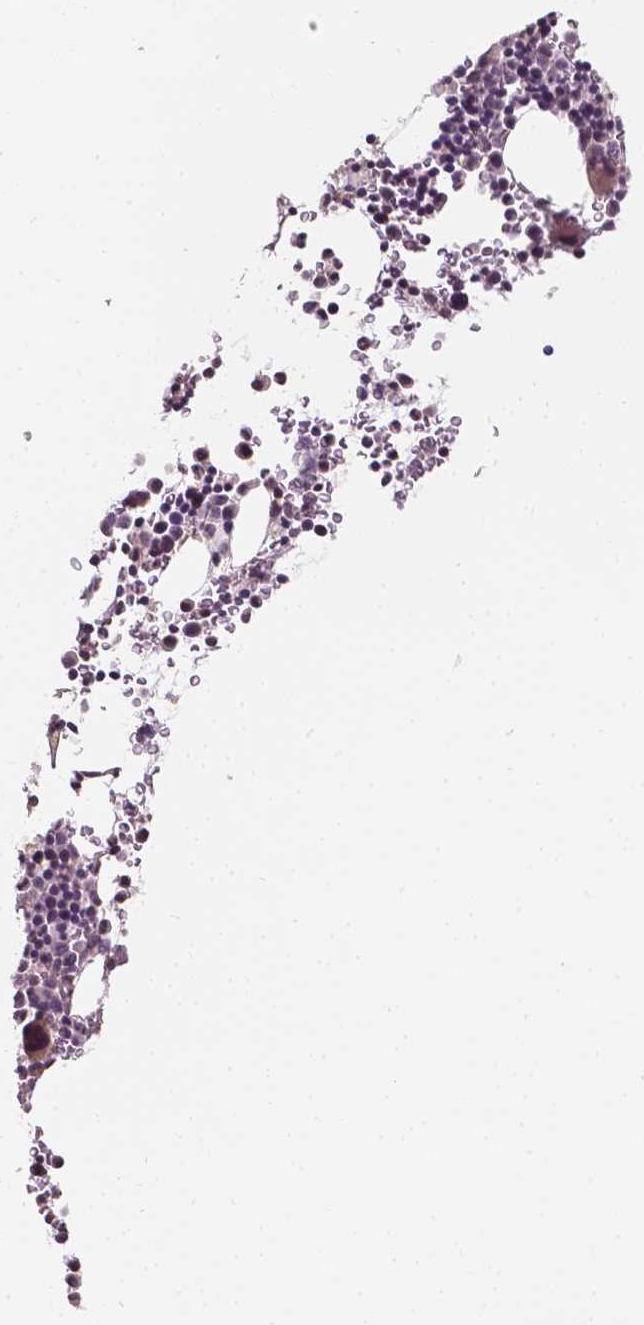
{"staining": {"intensity": "moderate", "quantity": "<25%", "location": "cytoplasmic/membranous,nuclear"}, "tissue": "bone marrow", "cell_type": "Hematopoietic cells", "image_type": "normal", "snomed": [{"axis": "morphology", "description": "Normal tissue, NOS"}, {"axis": "topography", "description": "Bone marrow"}], "caption": "The image reveals a brown stain indicating the presence of a protein in the cytoplasmic/membranous,nuclear of hematopoietic cells in bone marrow. (IHC, brightfield microscopy, high magnification).", "gene": "NOS1AP", "patient": {"sex": "male", "age": 58}}